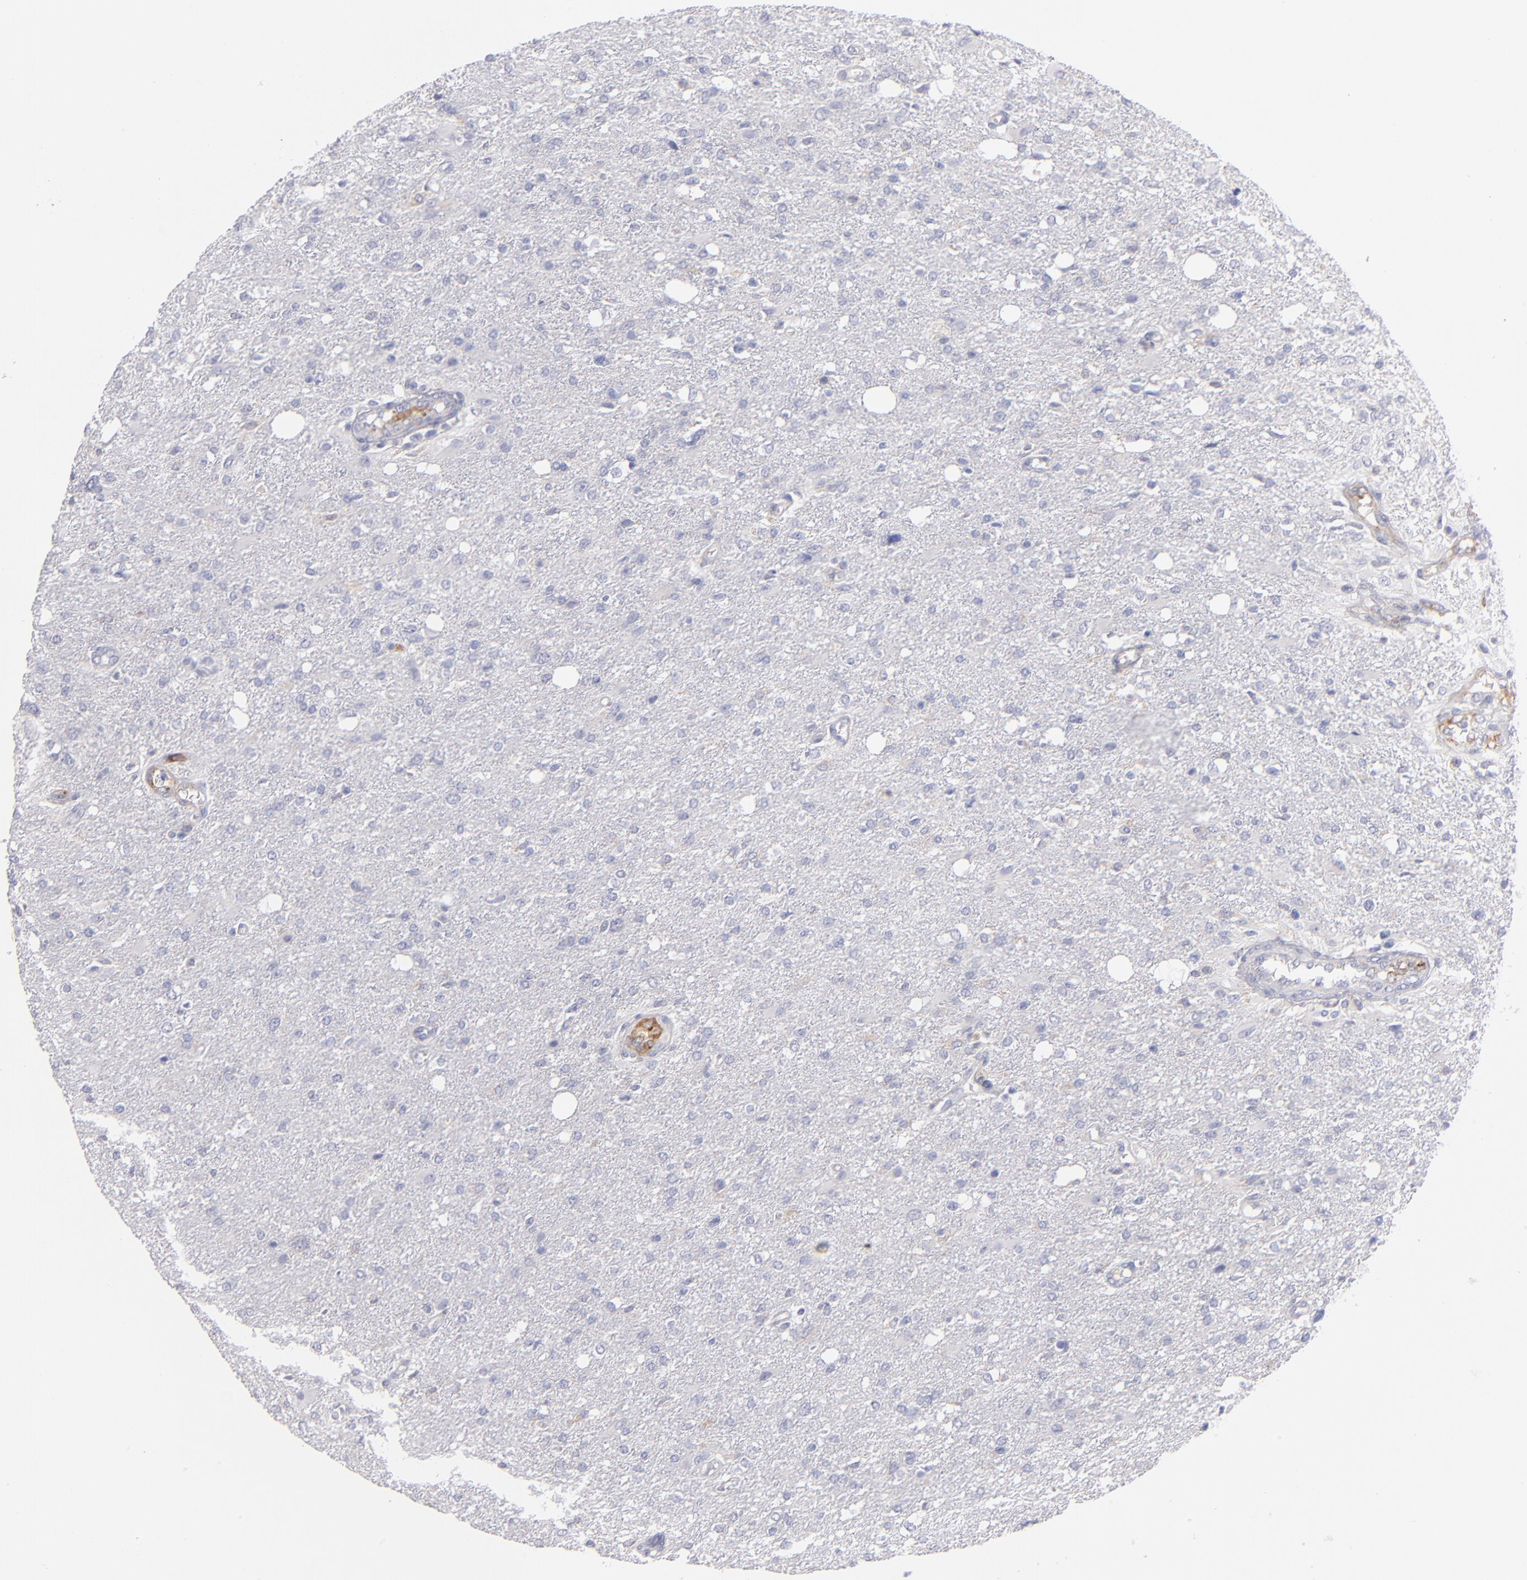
{"staining": {"intensity": "negative", "quantity": "none", "location": "none"}, "tissue": "glioma", "cell_type": "Tumor cells", "image_type": "cancer", "snomed": [{"axis": "morphology", "description": "Glioma, malignant, High grade"}, {"axis": "topography", "description": "Cerebral cortex"}], "caption": "Protein analysis of glioma demonstrates no significant expression in tumor cells.", "gene": "PLVAP", "patient": {"sex": "male", "age": 76}}